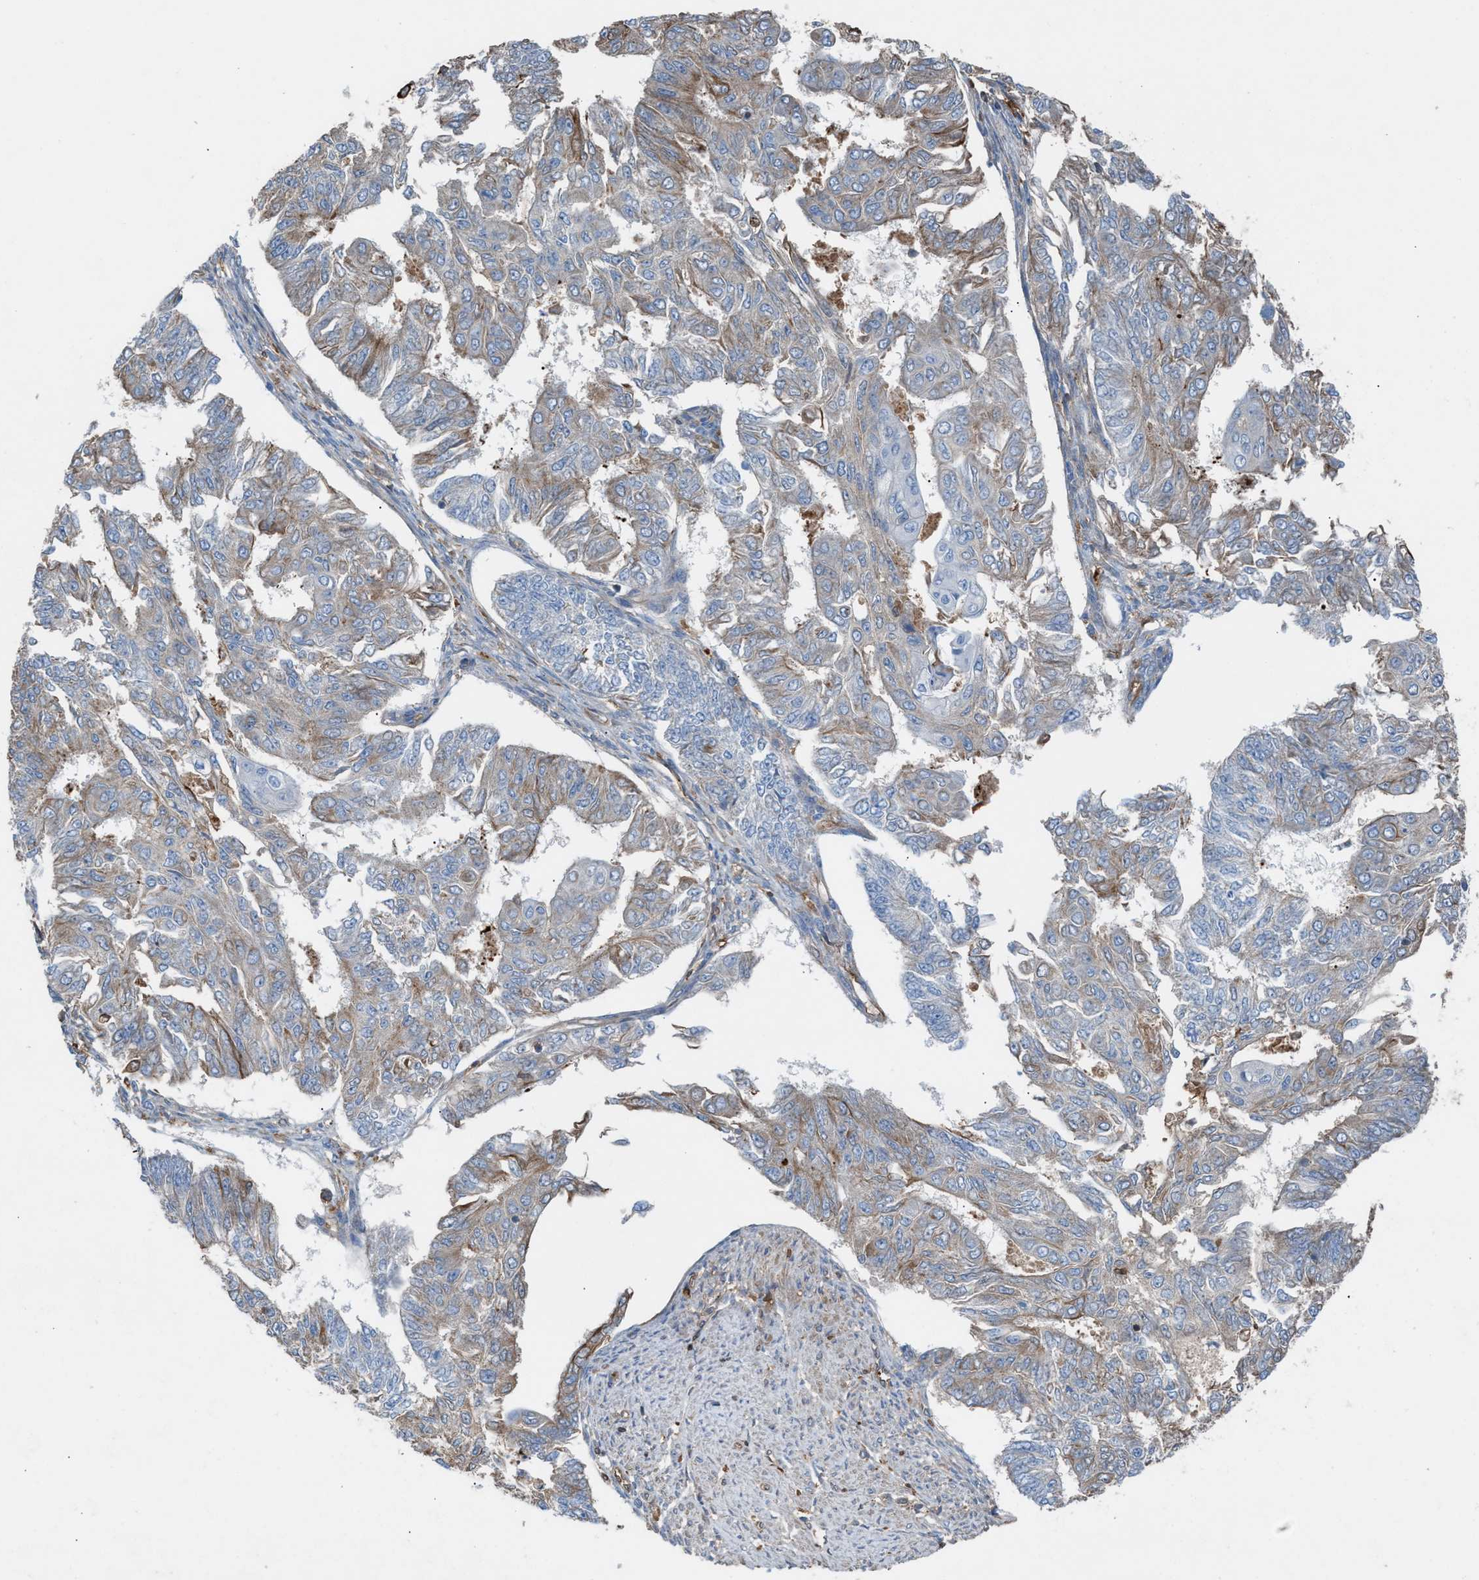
{"staining": {"intensity": "weak", "quantity": "<25%", "location": "cytoplasmic/membranous"}, "tissue": "endometrial cancer", "cell_type": "Tumor cells", "image_type": "cancer", "snomed": [{"axis": "morphology", "description": "Adenocarcinoma, NOS"}, {"axis": "topography", "description": "Endometrium"}], "caption": "This micrograph is of endometrial cancer stained with immunohistochemistry to label a protein in brown with the nuclei are counter-stained blue. There is no expression in tumor cells. The staining was performed using DAB to visualize the protein expression in brown, while the nuclei were stained in blue with hematoxylin (Magnification: 20x).", "gene": "TPK1", "patient": {"sex": "female", "age": 32}}